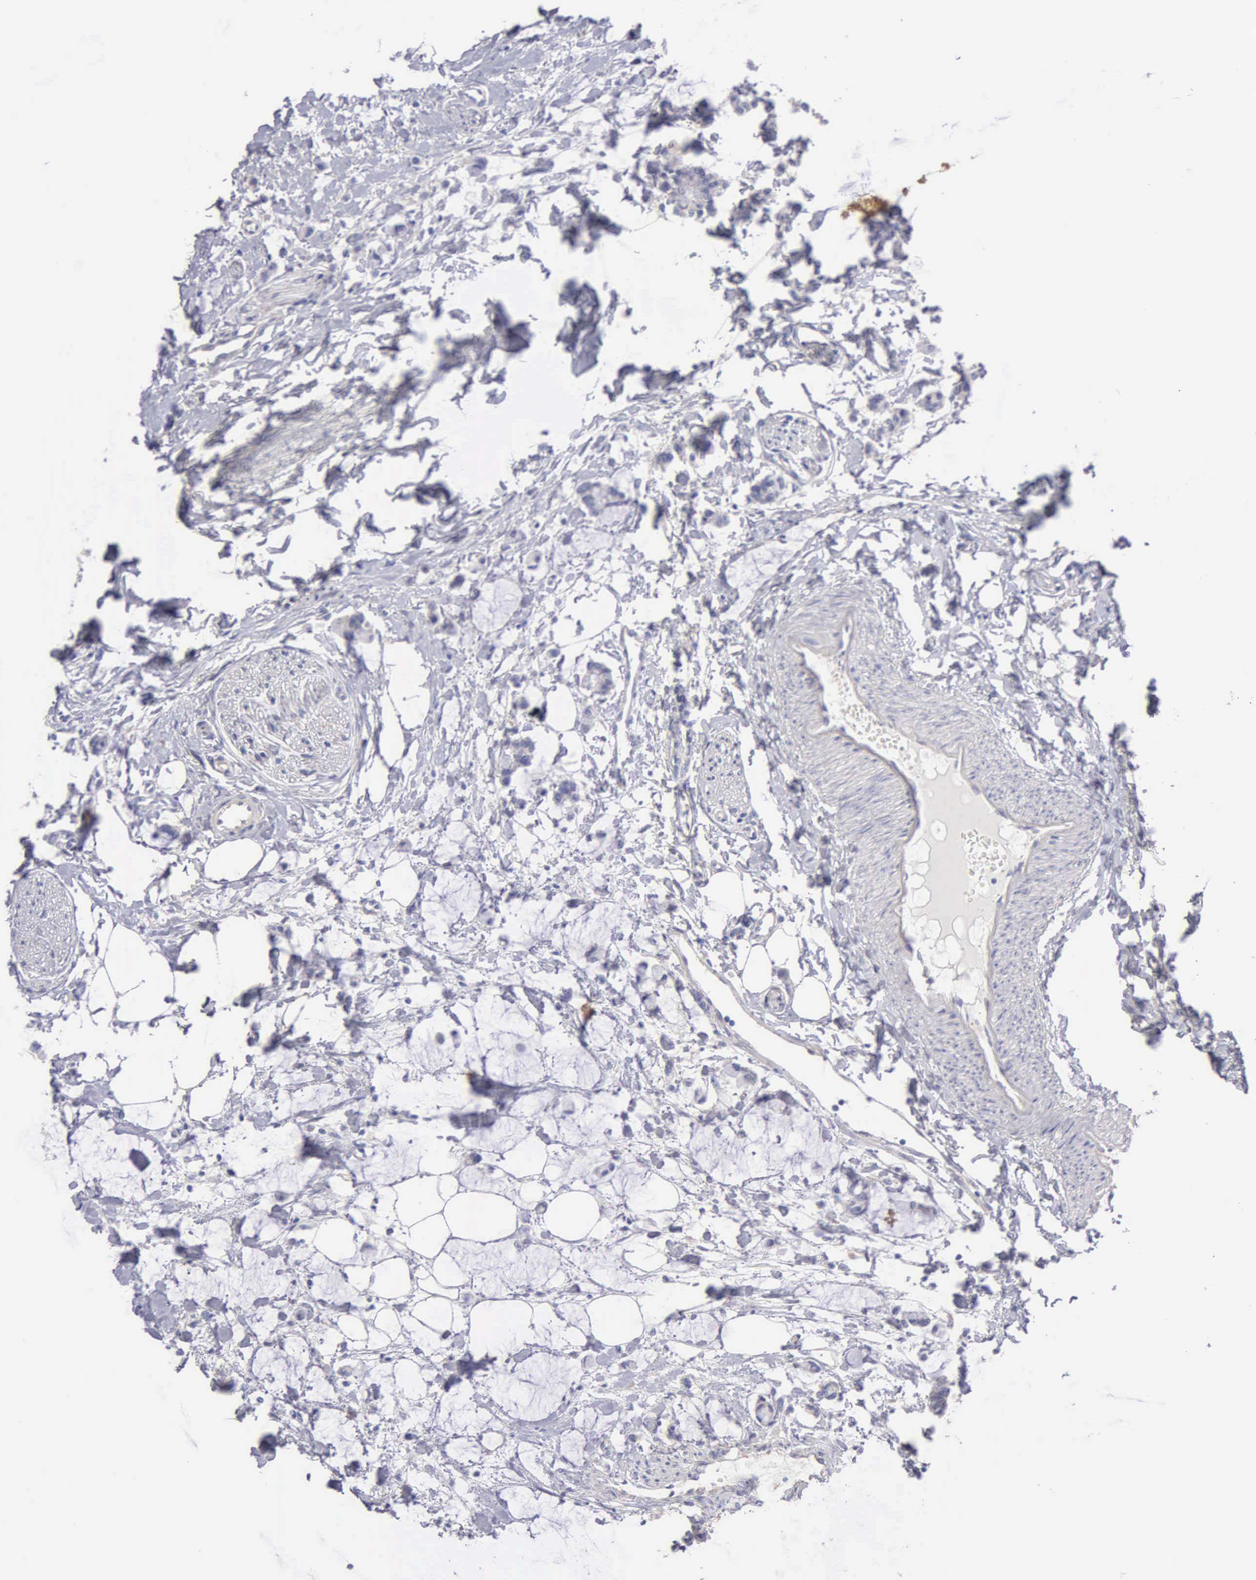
{"staining": {"intensity": "negative", "quantity": "none", "location": "none"}, "tissue": "colorectal cancer", "cell_type": "Tumor cells", "image_type": "cancer", "snomed": [{"axis": "morphology", "description": "Normal tissue, NOS"}, {"axis": "morphology", "description": "Adenocarcinoma, NOS"}, {"axis": "topography", "description": "Colon"}, {"axis": "topography", "description": "Peripheral nerve tissue"}], "caption": "Histopathology image shows no significant protein staining in tumor cells of colorectal cancer. Brightfield microscopy of IHC stained with DAB (brown) and hematoxylin (blue), captured at high magnification.", "gene": "APP", "patient": {"sex": "male", "age": 14}}